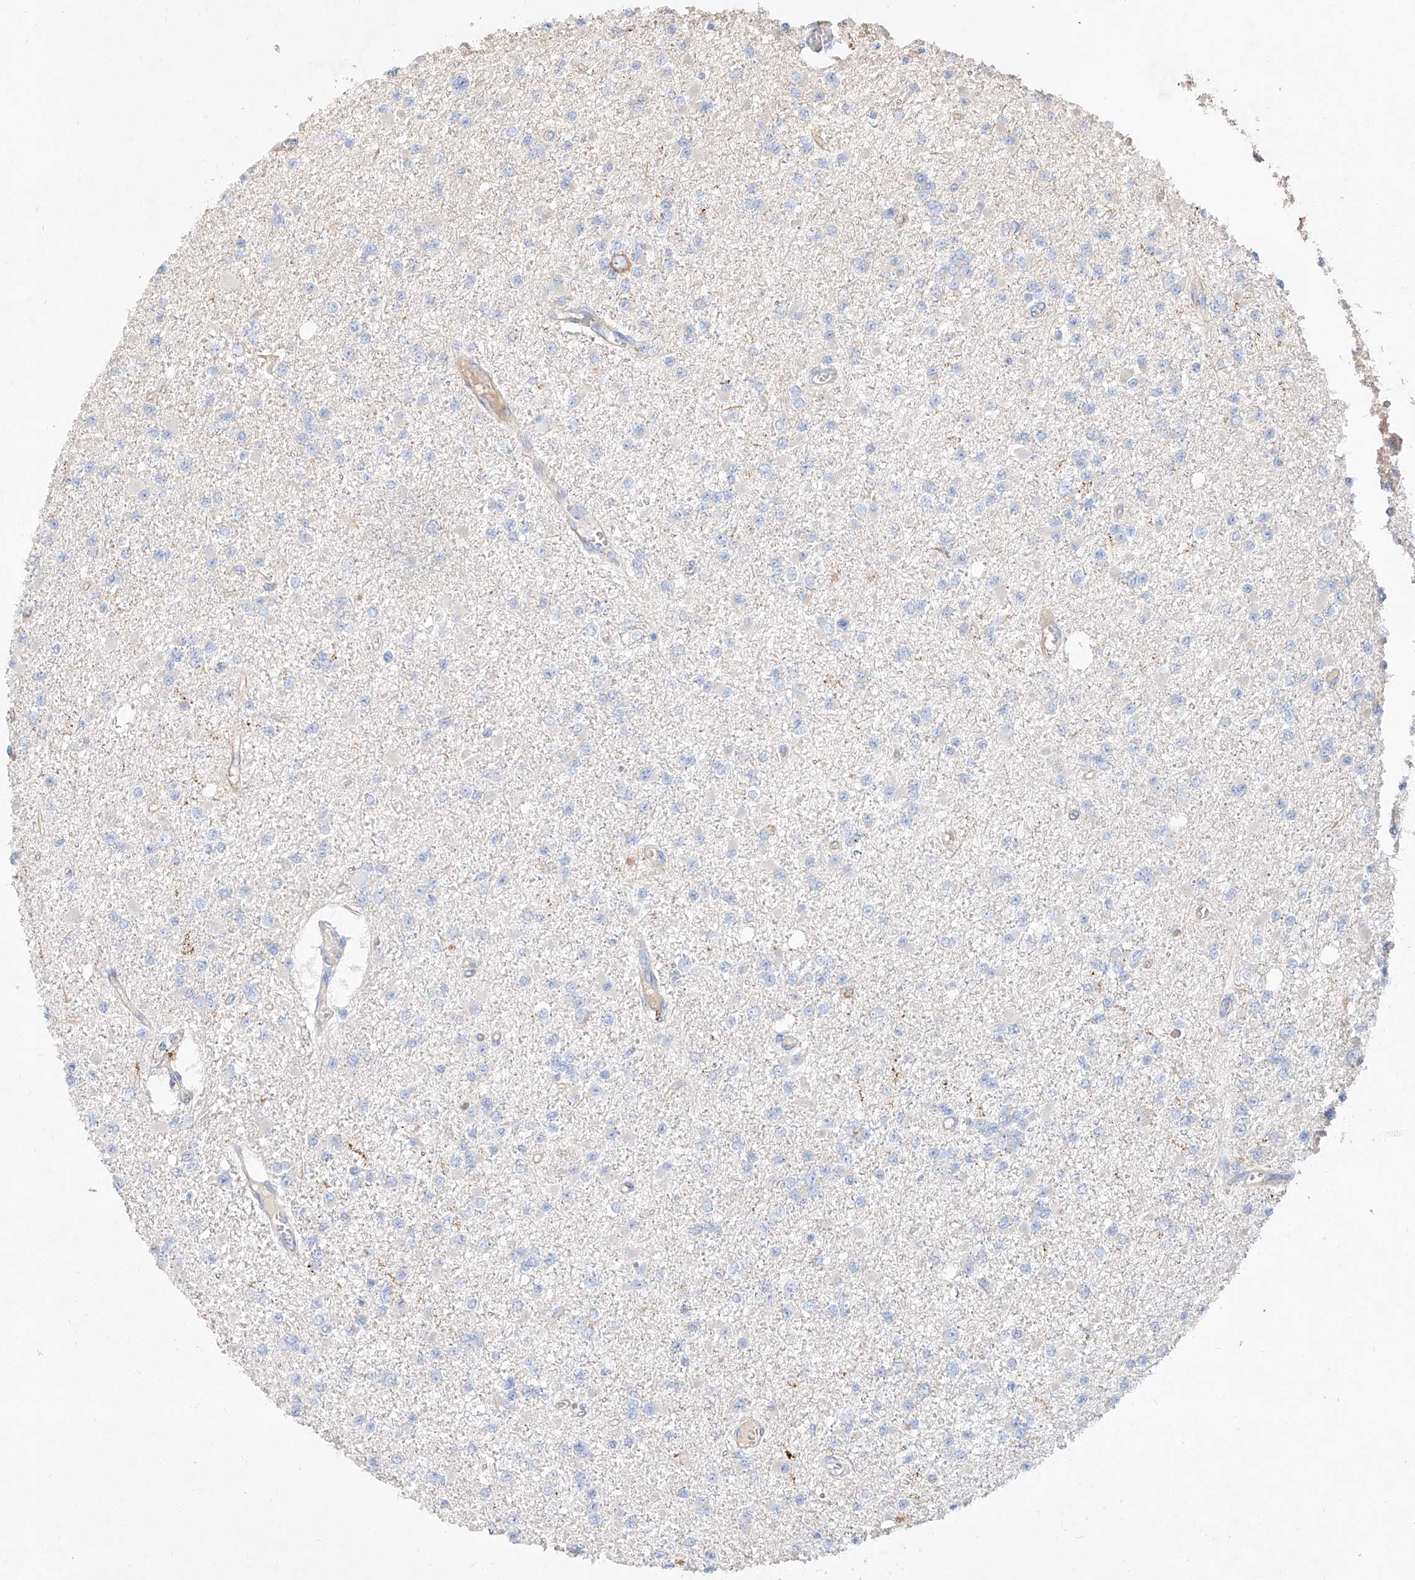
{"staining": {"intensity": "negative", "quantity": "none", "location": "none"}, "tissue": "glioma", "cell_type": "Tumor cells", "image_type": "cancer", "snomed": [{"axis": "morphology", "description": "Glioma, malignant, Low grade"}, {"axis": "topography", "description": "Brain"}], "caption": "Immunohistochemistry histopathology image of neoplastic tissue: malignant glioma (low-grade) stained with DAB displays no significant protein expression in tumor cells.", "gene": "DIRAS3", "patient": {"sex": "female", "age": 22}}